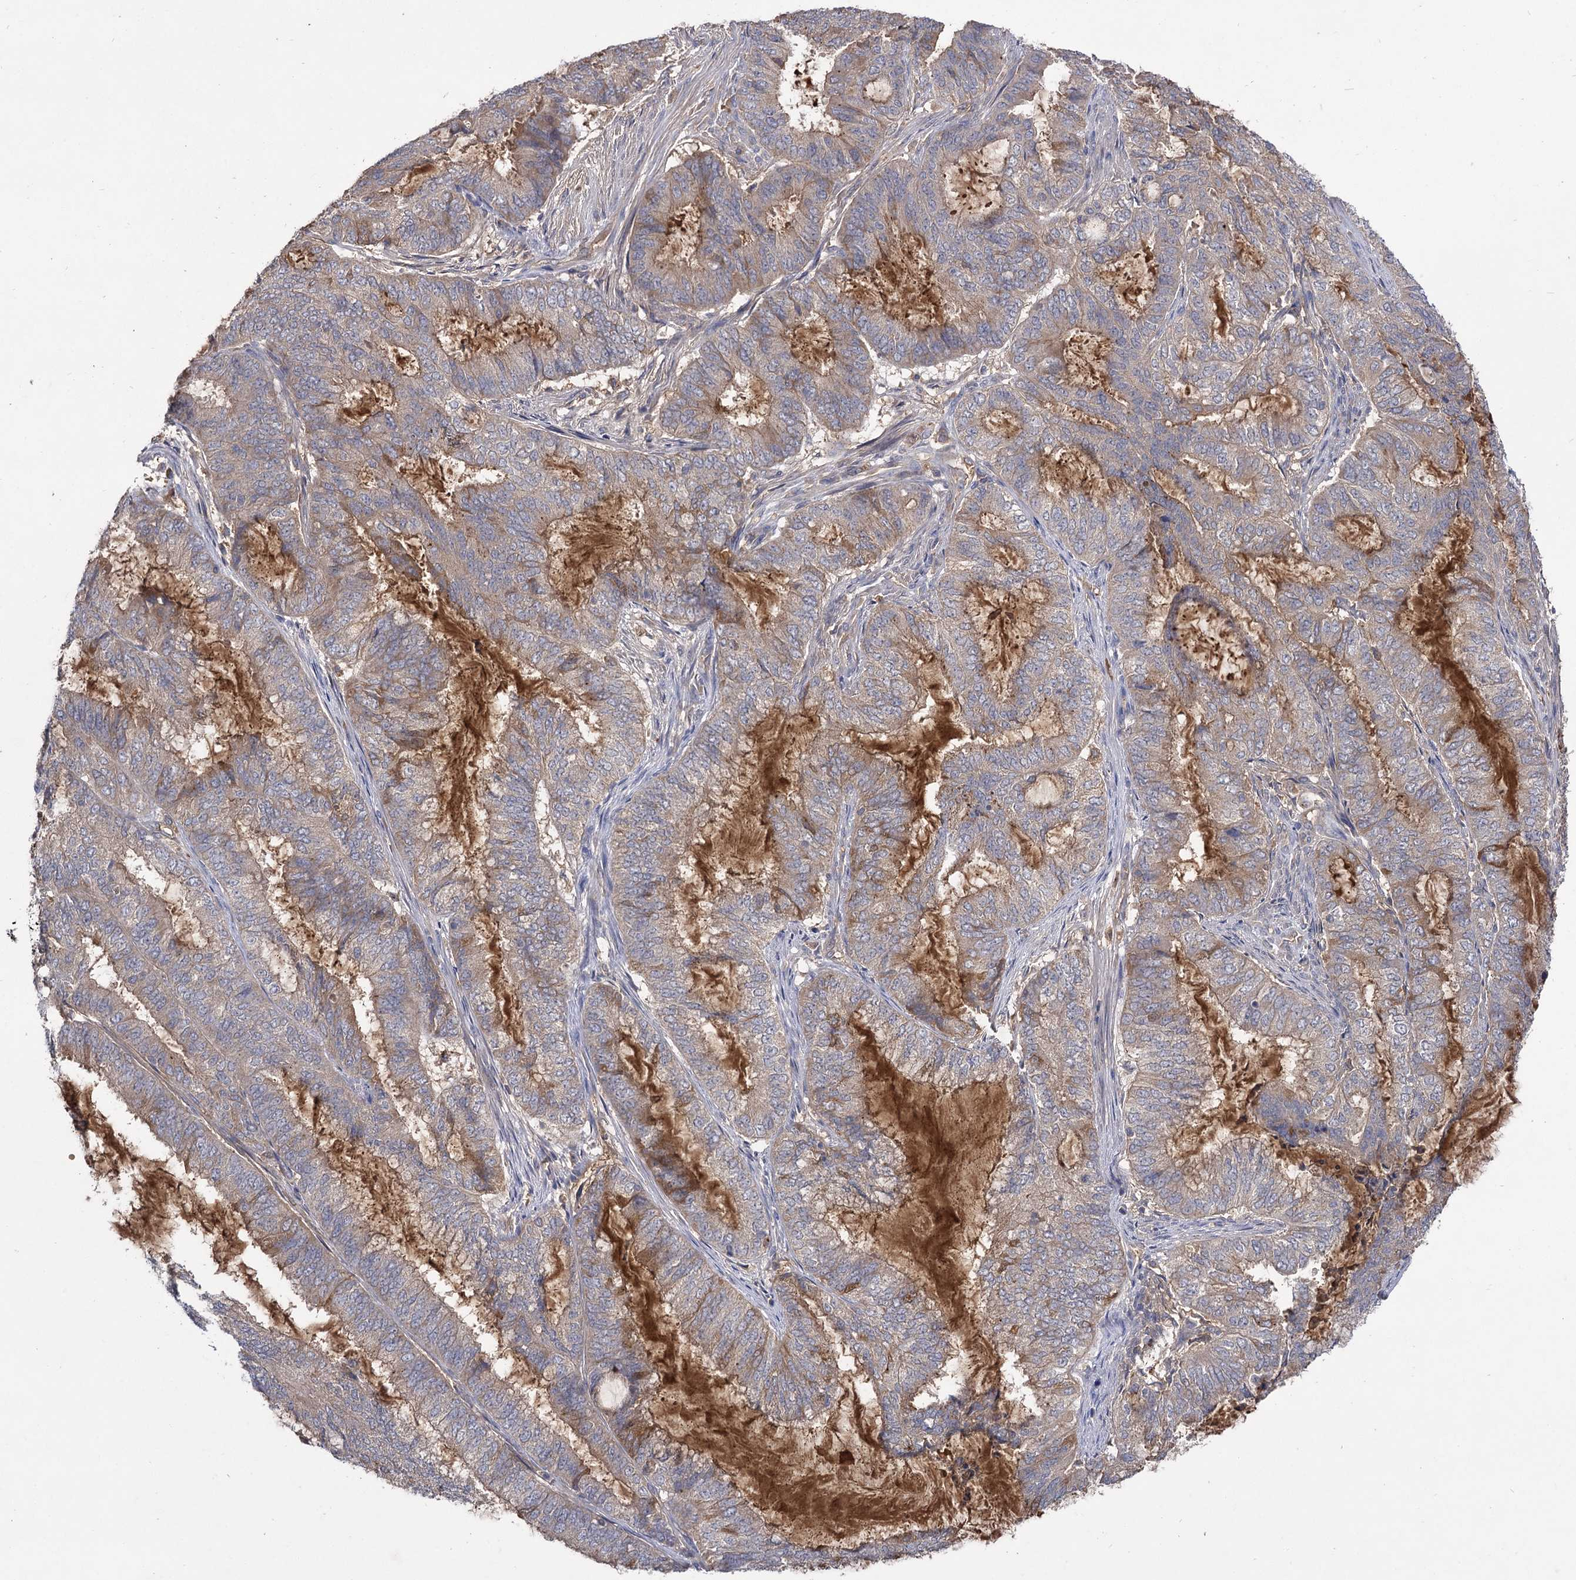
{"staining": {"intensity": "weak", "quantity": "25%-75%", "location": "cytoplasmic/membranous"}, "tissue": "endometrial cancer", "cell_type": "Tumor cells", "image_type": "cancer", "snomed": [{"axis": "morphology", "description": "Adenocarcinoma, NOS"}, {"axis": "topography", "description": "Endometrium"}], "caption": "Brown immunohistochemical staining in human endometrial adenocarcinoma exhibits weak cytoplasmic/membranous positivity in about 25%-75% of tumor cells.", "gene": "USP50", "patient": {"sex": "female", "age": 51}}